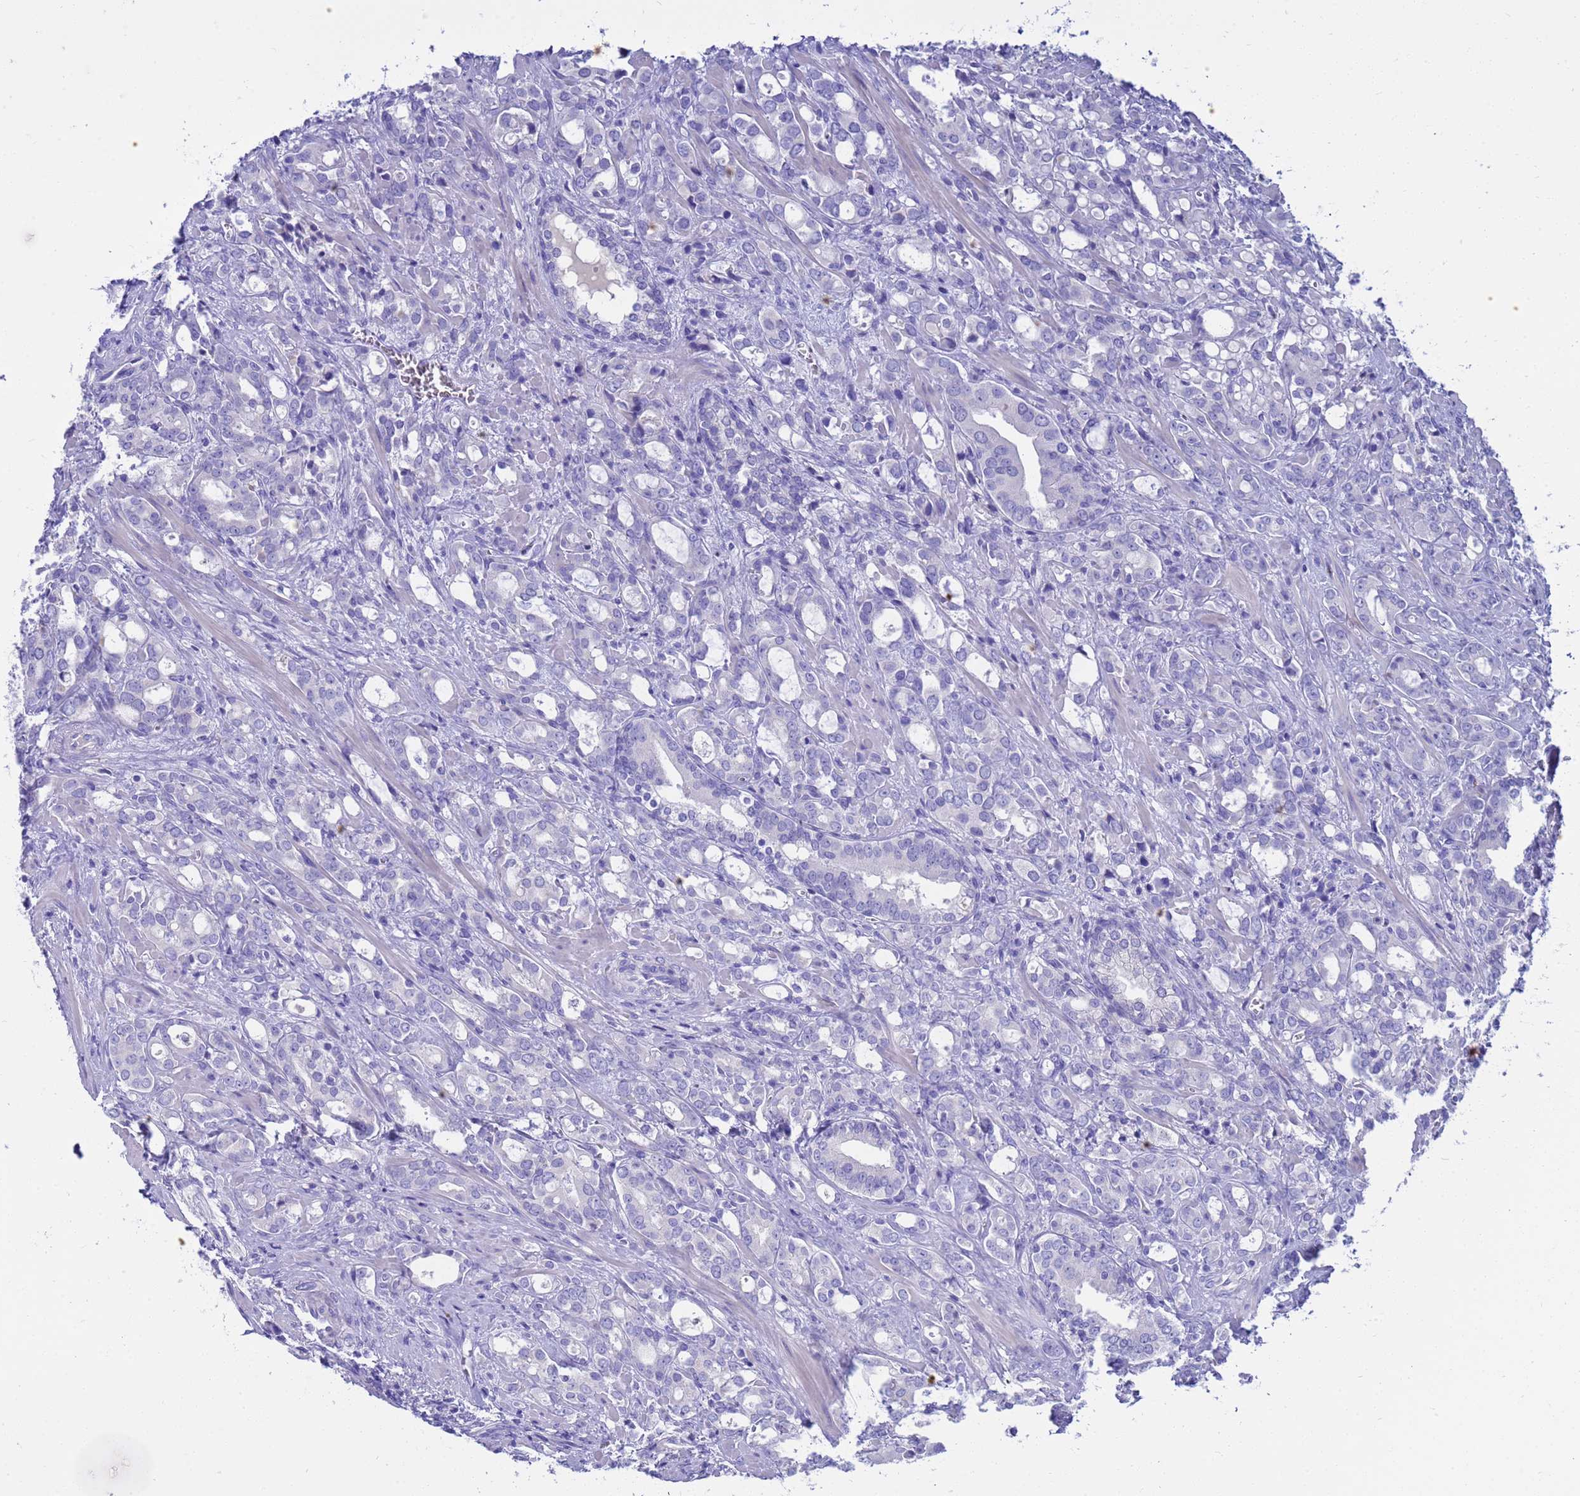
{"staining": {"intensity": "negative", "quantity": "none", "location": "none"}, "tissue": "prostate cancer", "cell_type": "Tumor cells", "image_type": "cancer", "snomed": [{"axis": "morphology", "description": "Adenocarcinoma, High grade"}, {"axis": "topography", "description": "Prostate"}], "caption": "This is an immunohistochemistry histopathology image of human prostate high-grade adenocarcinoma. There is no positivity in tumor cells.", "gene": "SYCN", "patient": {"sex": "male", "age": 72}}